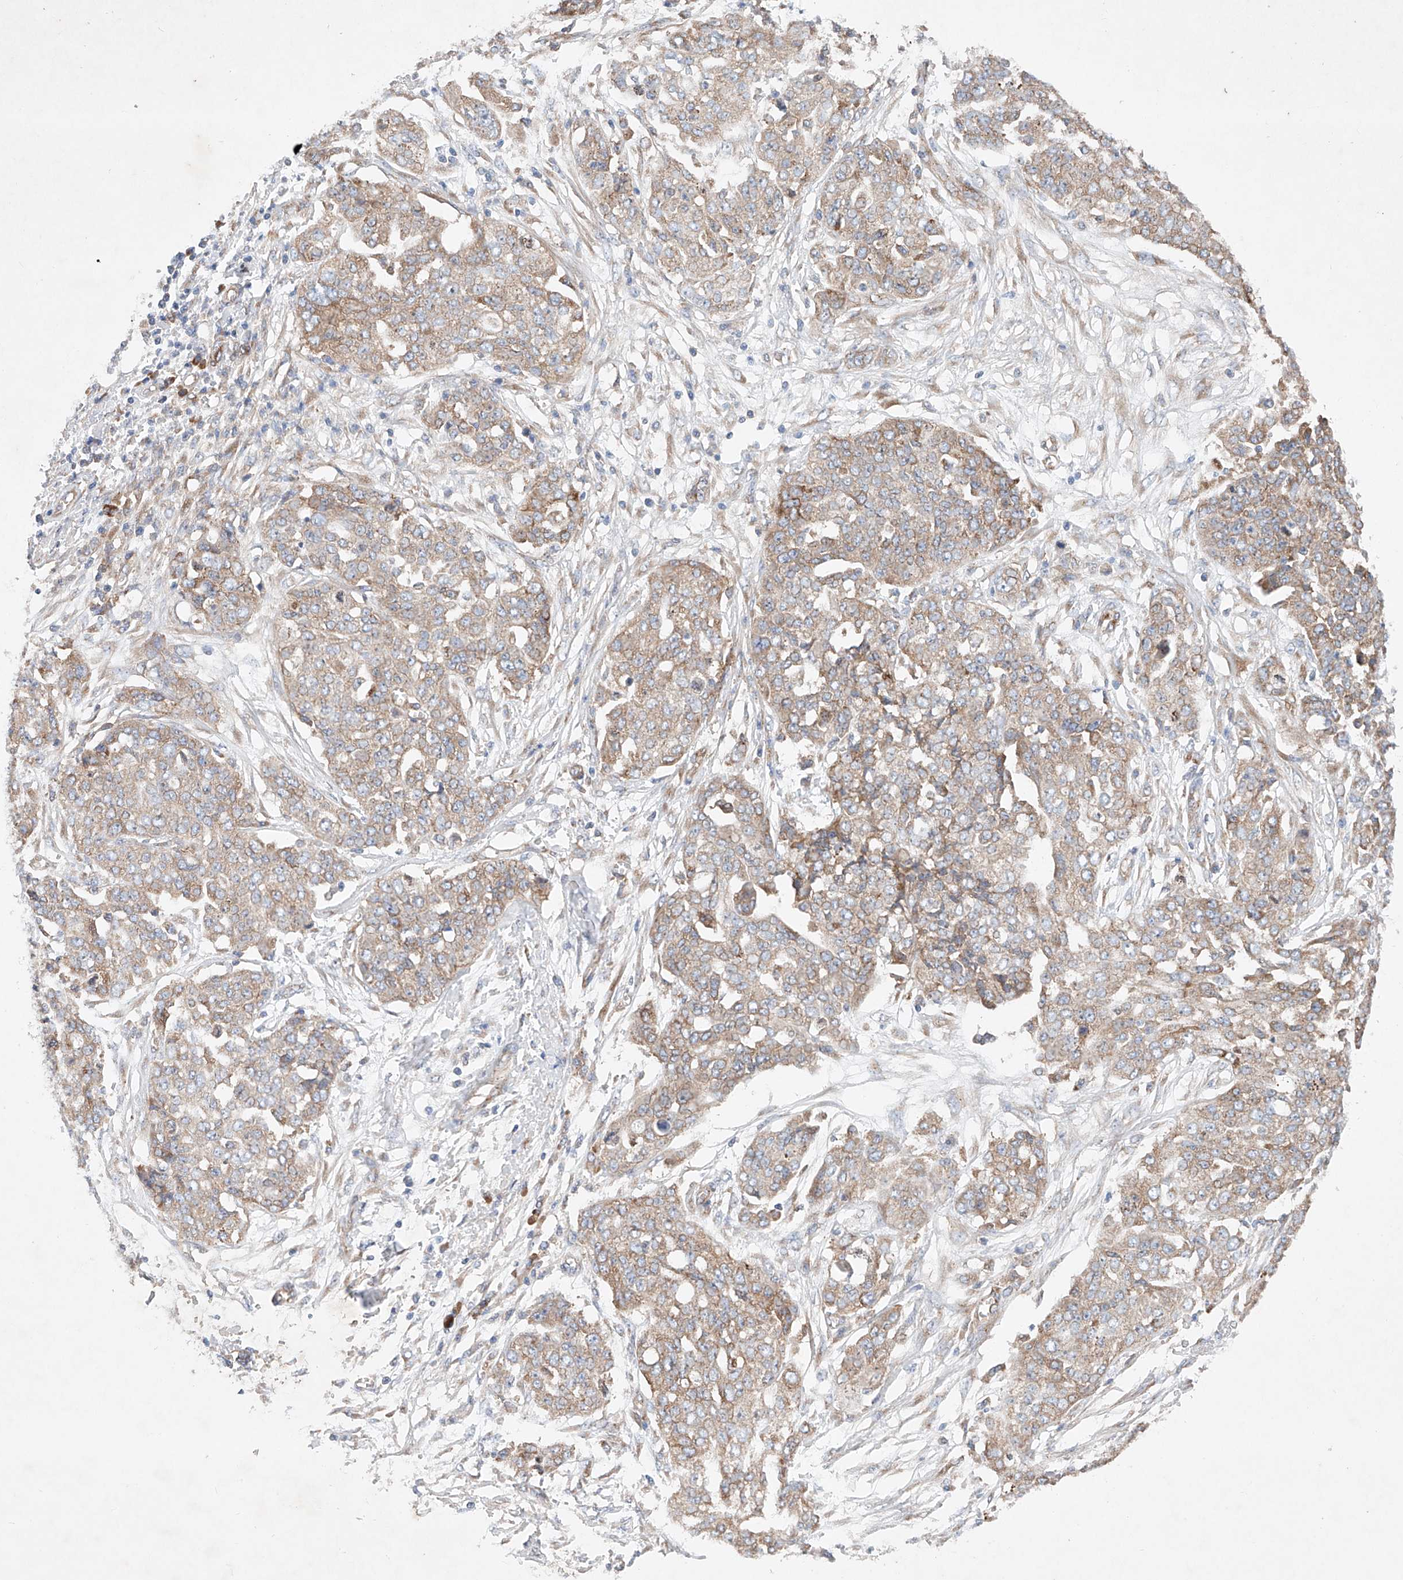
{"staining": {"intensity": "weak", "quantity": ">75%", "location": "cytoplasmic/membranous"}, "tissue": "ovarian cancer", "cell_type": "Tumor cells", "image_type": "cancer", "snomed": [{"axis": "morphology", "description": "Cystadenocarcinoma, serous, NOS"}, {"axis": "topography", "description": "Soft tissue"}, {"axis": "topography", "description": "Ovary"}], "caption": "Protein staining of ovarian serous cystadenocarcinoma tissue reveals weak cytoplasmic/membranous positivity in approximately >75% of tumor cells.", "gene": "FASTK", "patient": {"sex": "female", "age": 57}}